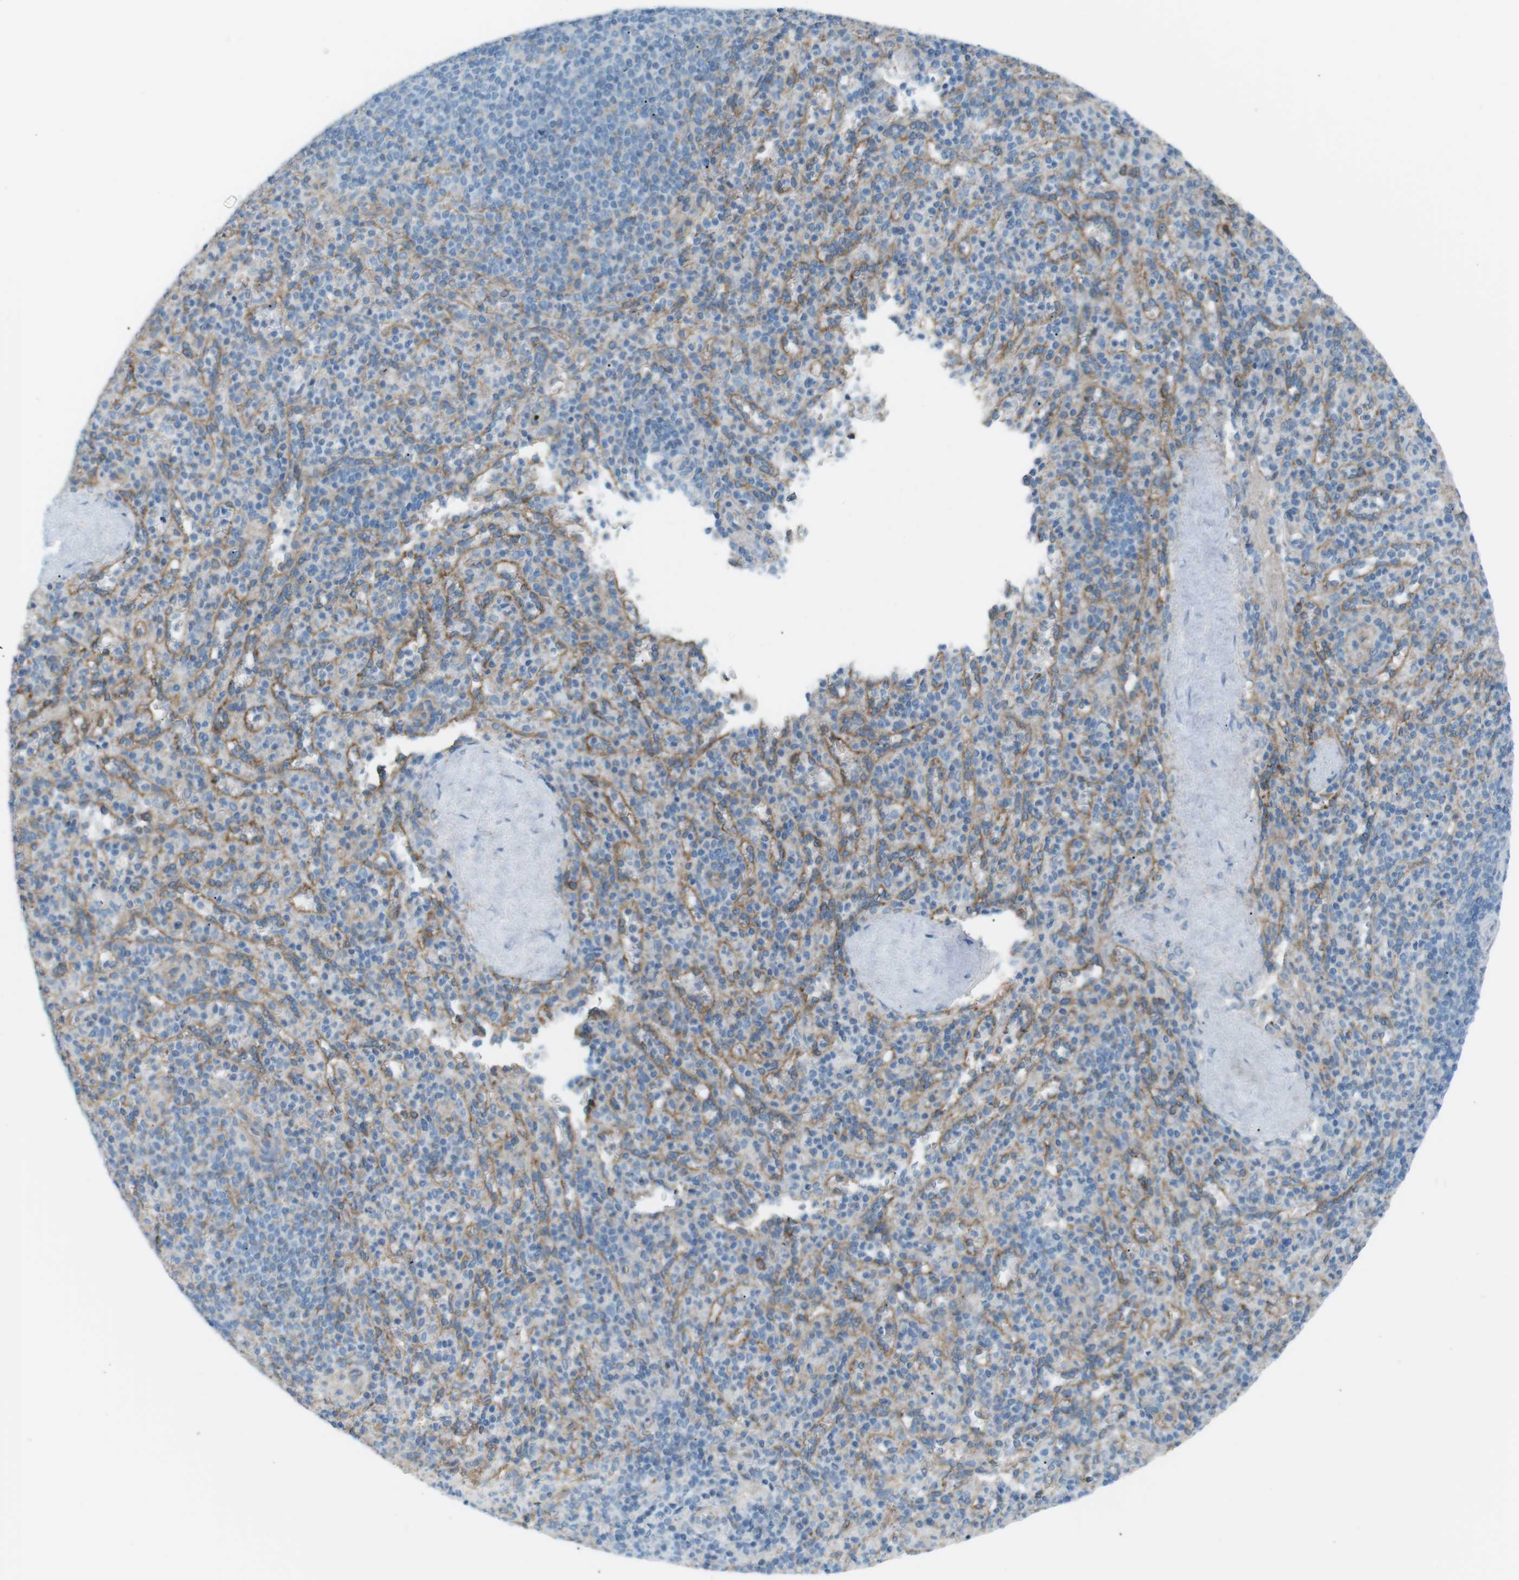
{"staining": {"intensity": "weak", "quantity": "<25%", "location": "cytoplasmic/membranous"}, "tissue": "spleen", "cell_type": "Cells in red pulp", "image_type": "normal", "snomed": [{"axis": "morphology", "description": "Normal tissue, NOS"}, {"axis": "topography", "description": "Spleen"}], "caption": "Spleen stained for a protein using immunohistochemistry (IHC) shows no expression cells in red pulp.", "gene": "VAMP1", "patient": {"sex": "male", "age": 36}}